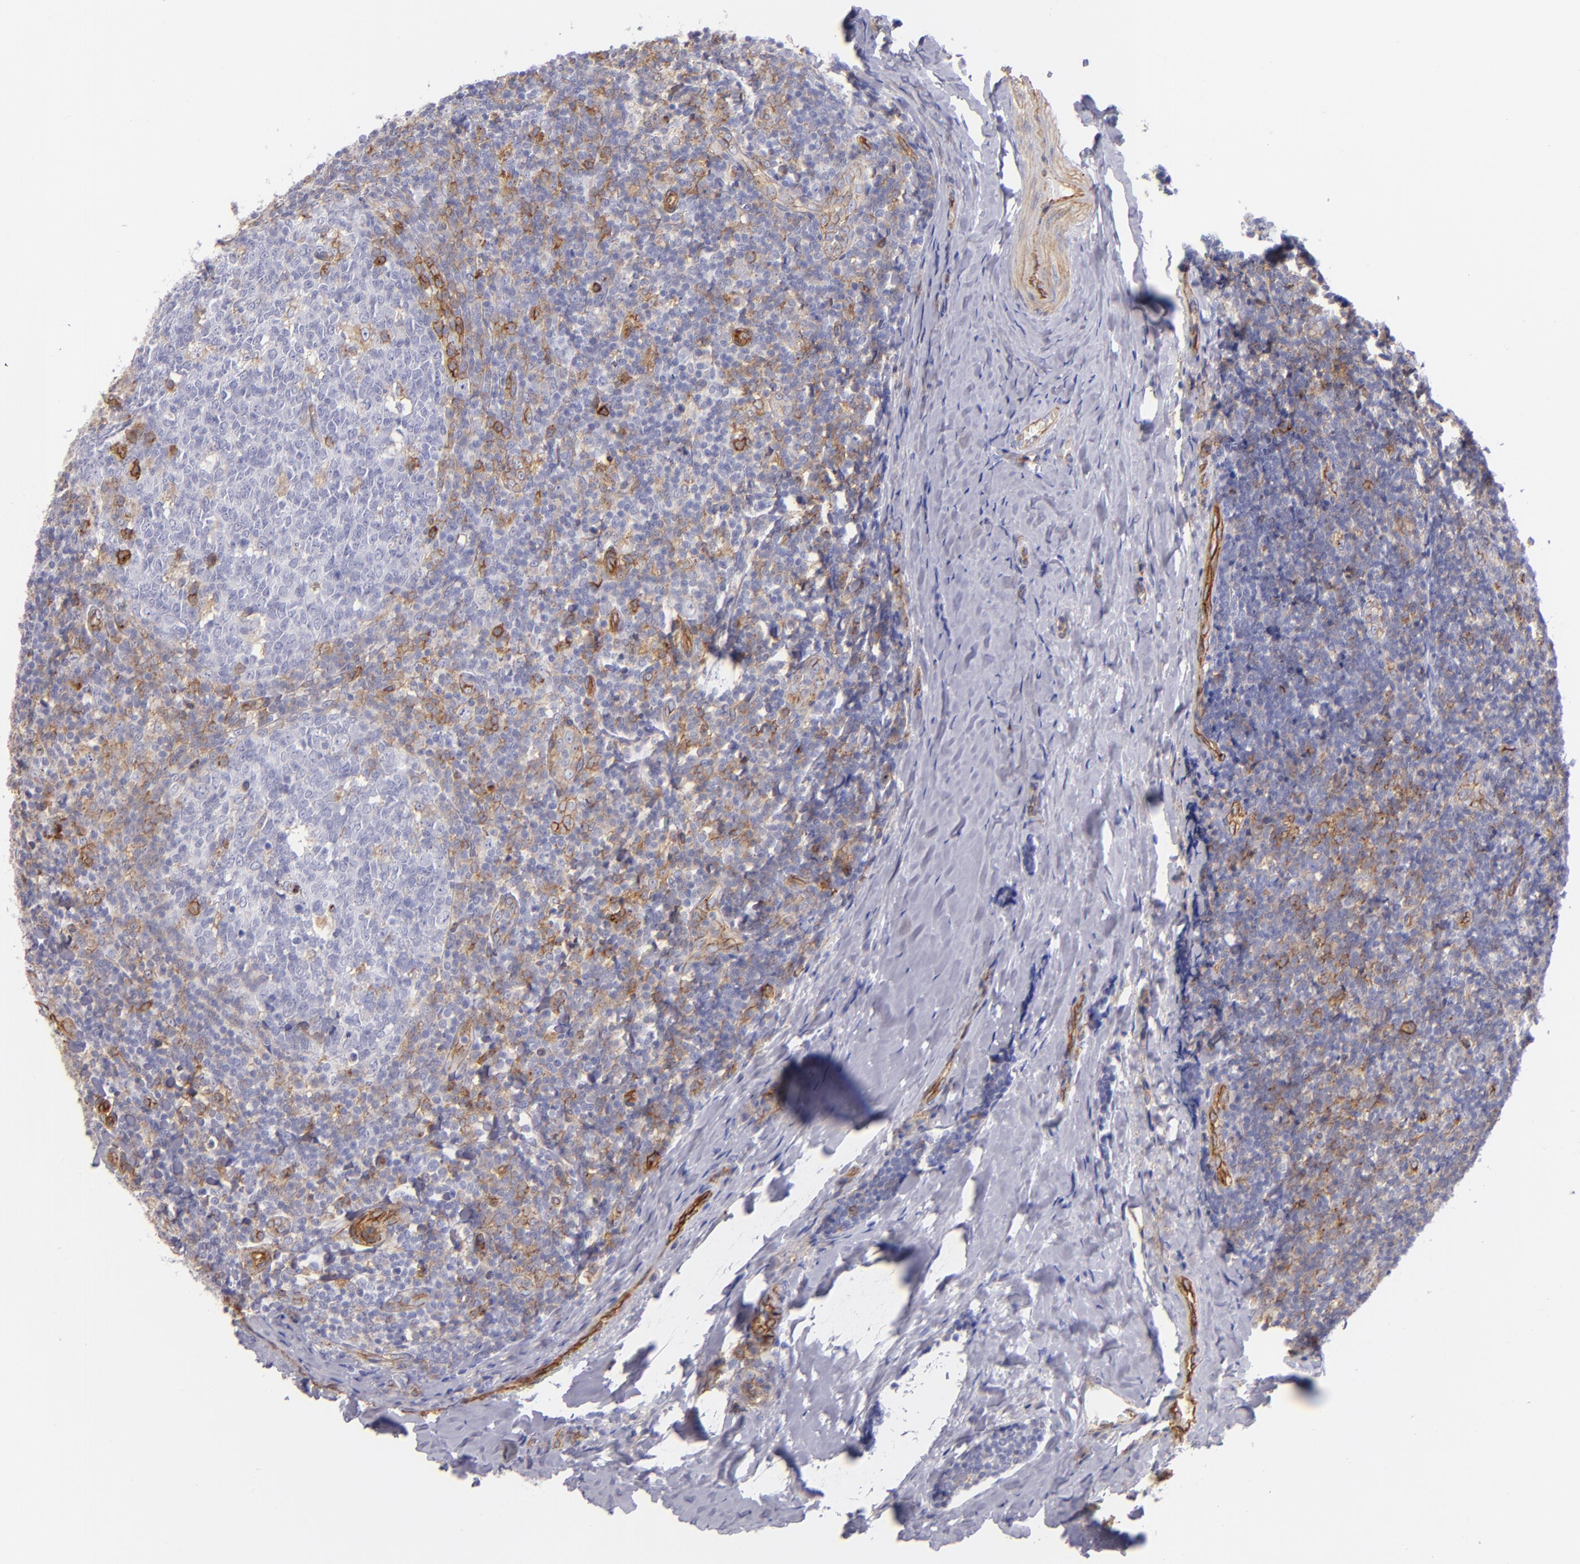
{"staining": {"intensity": "moderate", "quantity": "<25%", "location": "cytoplasmic/membranous"}, "tissue": "tonsil", "cell_type": "Germinal center cells", "image_type": "normal", "snomed": [{"axis": "morphology", "description": "Normal tissue, NOS"}, {"axis": "topography", "description": "Tonsil"}], "caption": "An immunohistochemistry image of unremarkable tissue is shown. Protein staining in brown highlights moderate cytoplasmic/membranous positivity in tonsil within germinal center cells.", "gene": "ENTPD1", "patient": {"sex": "male", "age": 31}}